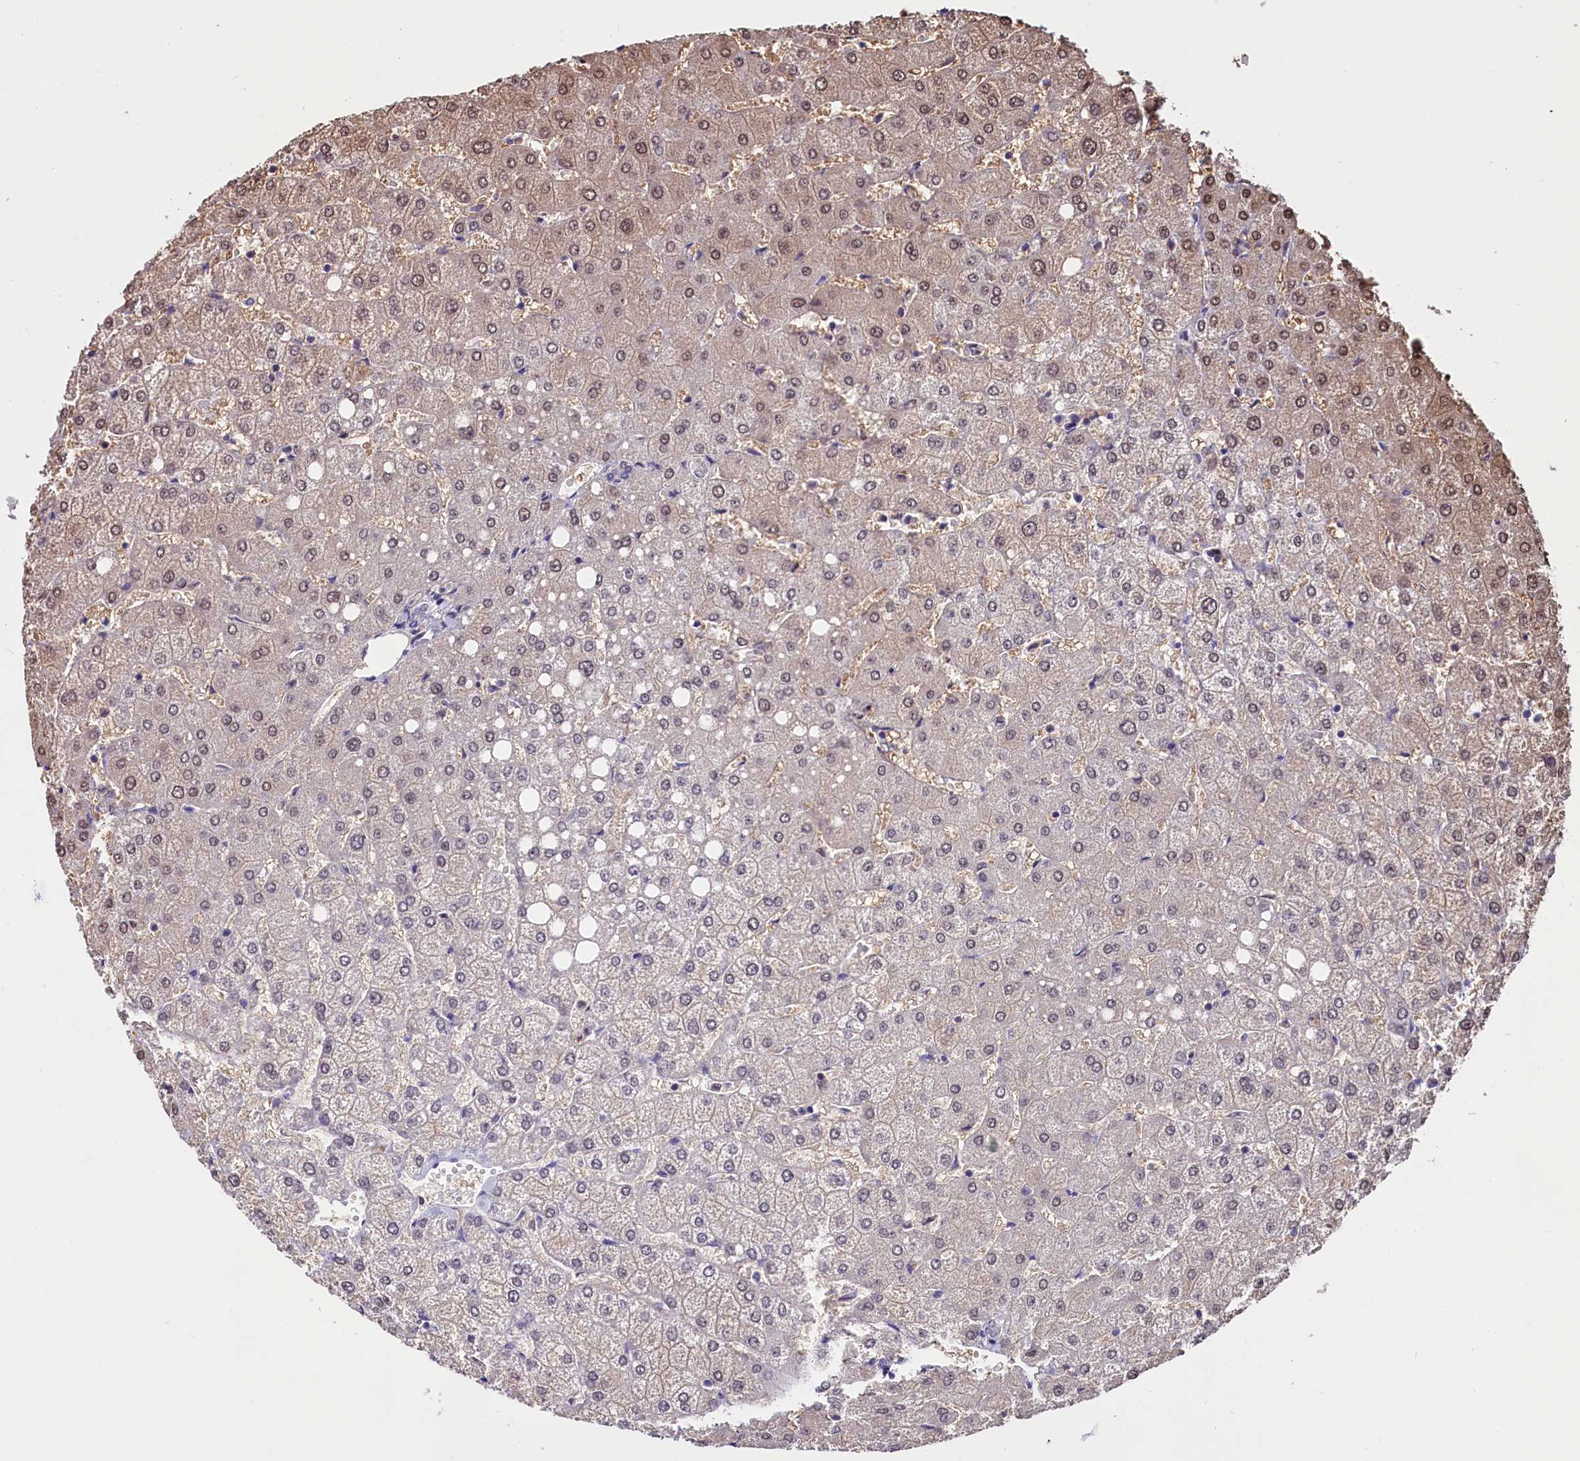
{"staining": {"intensity": "negative", "quantity": "none", "location": "none"}, "tissue": "liver", "cell_type": "Cholangiocytes", "image_type": "normal", "snomed": [{"axis": "morphology", "description": "Normal tissue, NOS"}, {"axis": "topography", "description": "Liver"}], "caption": "Immunohistochemistry micrograph of unremarkable human liver stained for a protein (brown), which demonstrates no positivity in cholangiocytes.", "gene": "PDILT", "patient": {"sex": "female", "age": 54}}